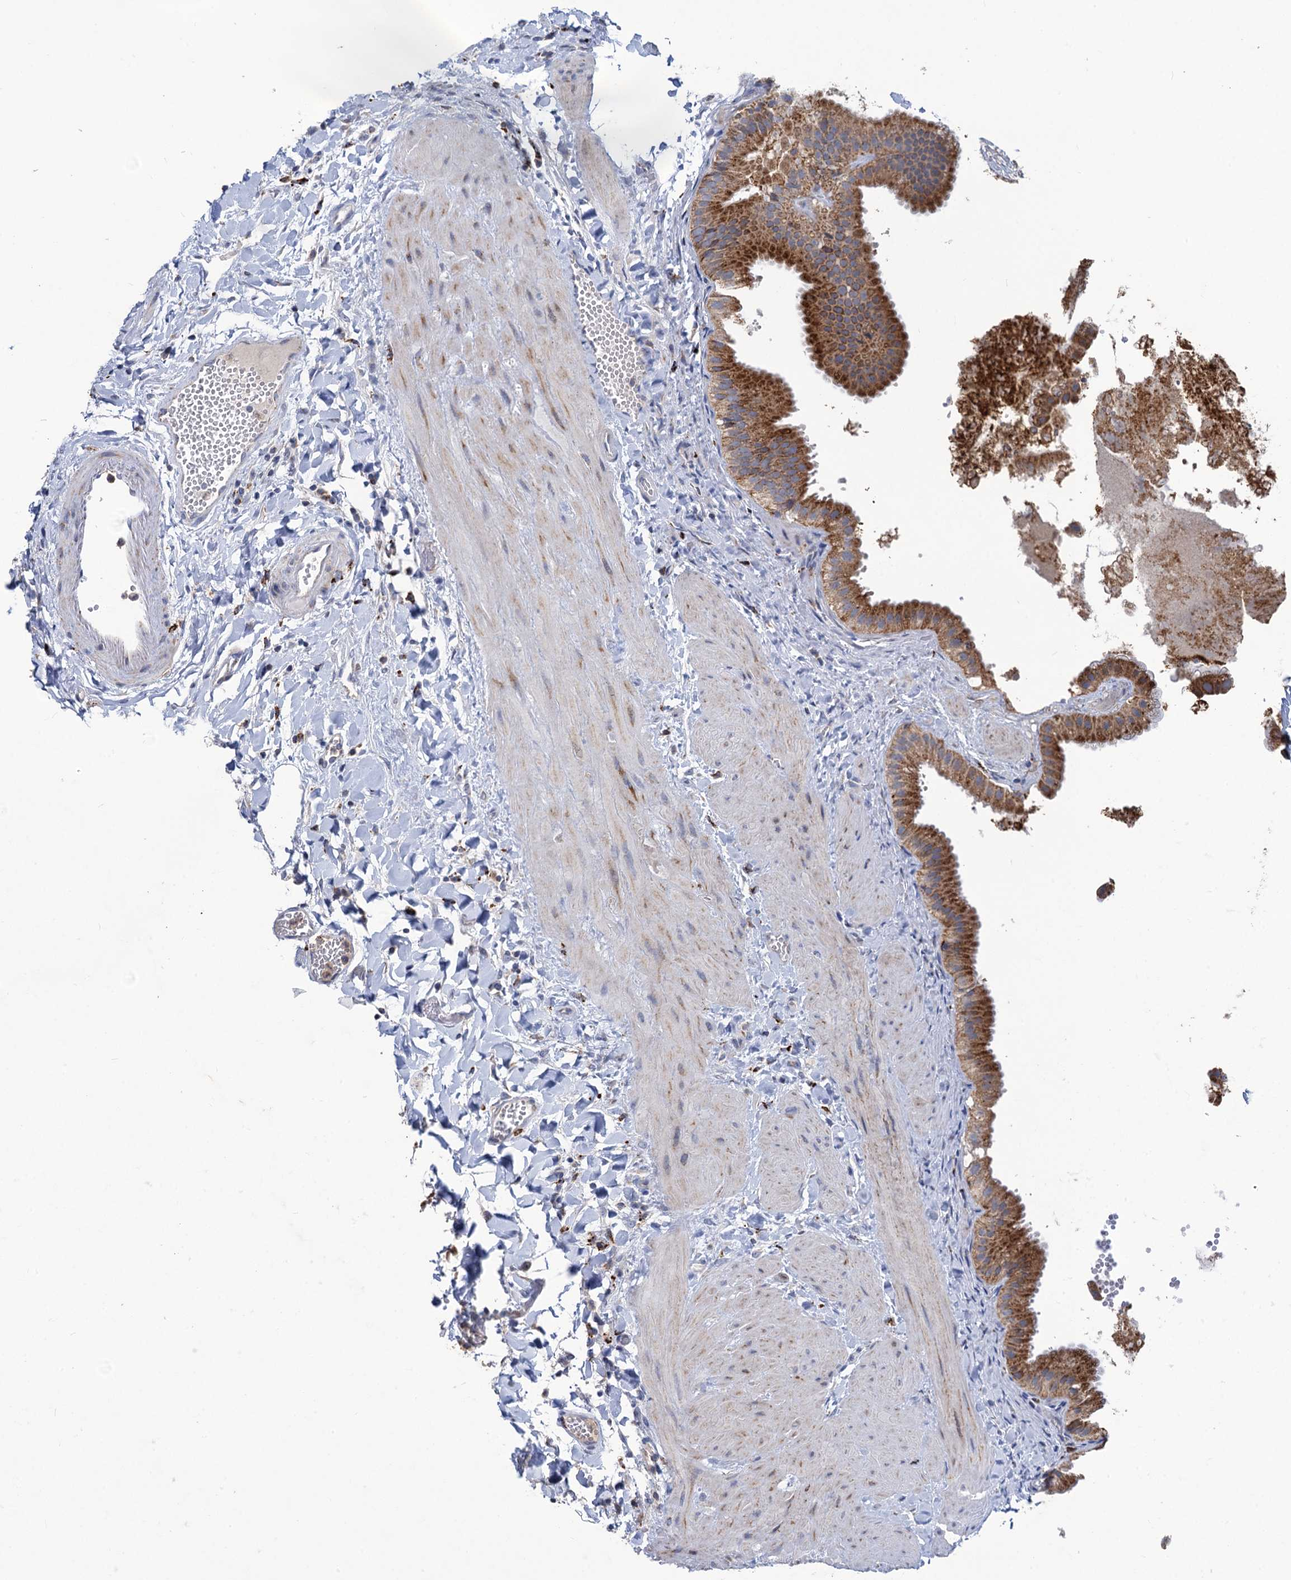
{"staining": {"intensity": "moderate", "quantity": ">75%", "location": "cytoplasmic/membranous"}, "tissue": "gallbladder", "cell_type": "Glandular cells", "image_type": "normal", "snomed": [{"axis": "morphology", "description": "Normal tissue, NOS"}, {"axis": "topography", "description": "Gallbladder"}], "caption": "This is a micrograph of IHC staining of normal gallbladder, which shows moderate positivity in the cytoplasmic/membranous of glandular cells.", "gene": "ANKS3", "patient": {"sex": "male", "age": 55}}